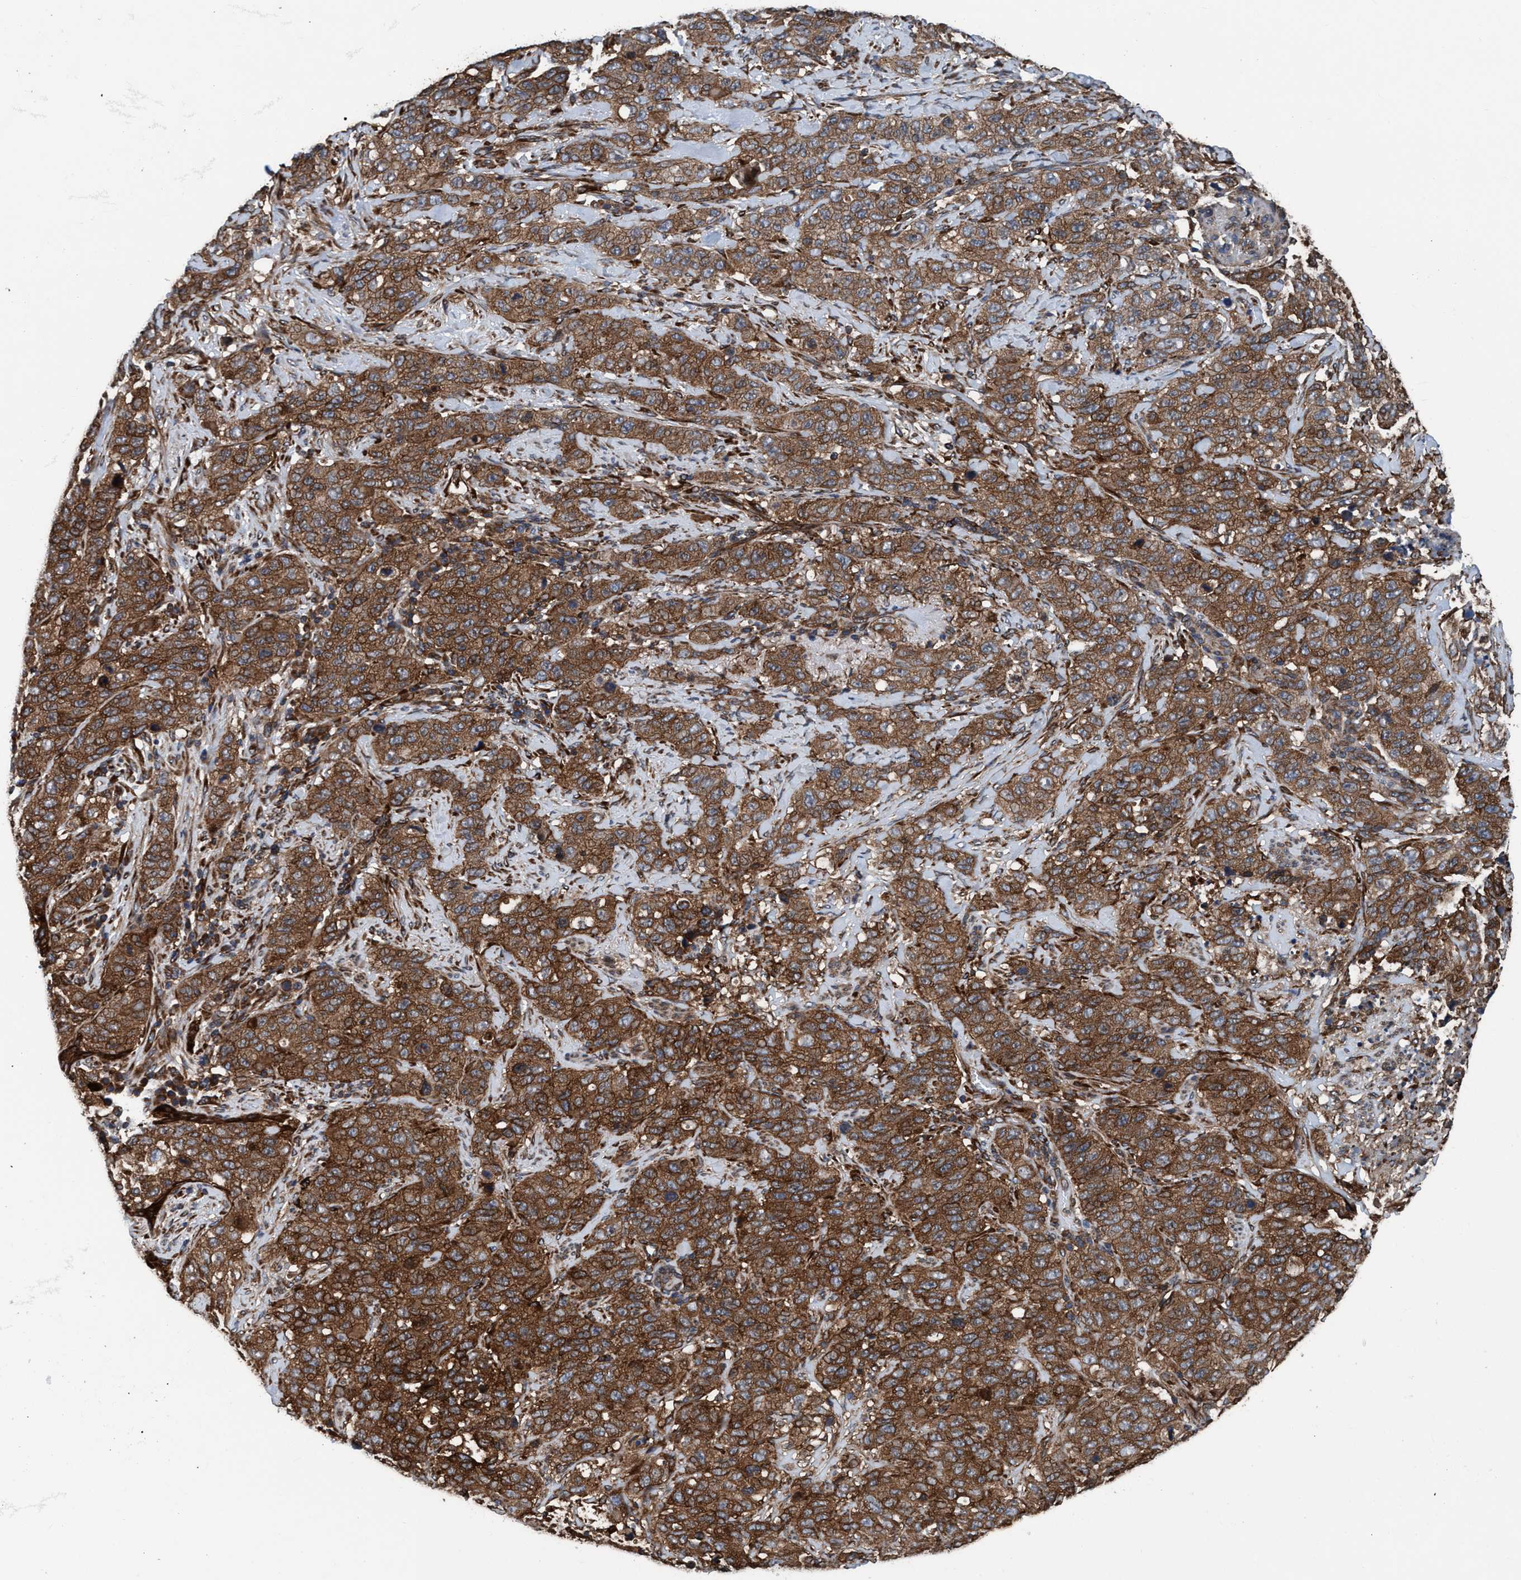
{"staining": {"intensity": "moderate", "quantity": ">75%", "location": "cytoplasmic/membranous"}, "tissue": "stomach cancer", "cell_type": "Tumor cells", "image_type": "cancer", "snomed": [{"axis": "morphology", "description": "Adenocarcinoma, NOS"}, {"axis": "topography", "description": "Stomach"}], "caption": "Immunohistochemical staining of stomach cancer shows medium levels of moderate cytoplasmic/membranous protein staining in approximately >75% of tumor cells.", "gene": "NMT1", "patient": {"sex": "male", "age": 48}}